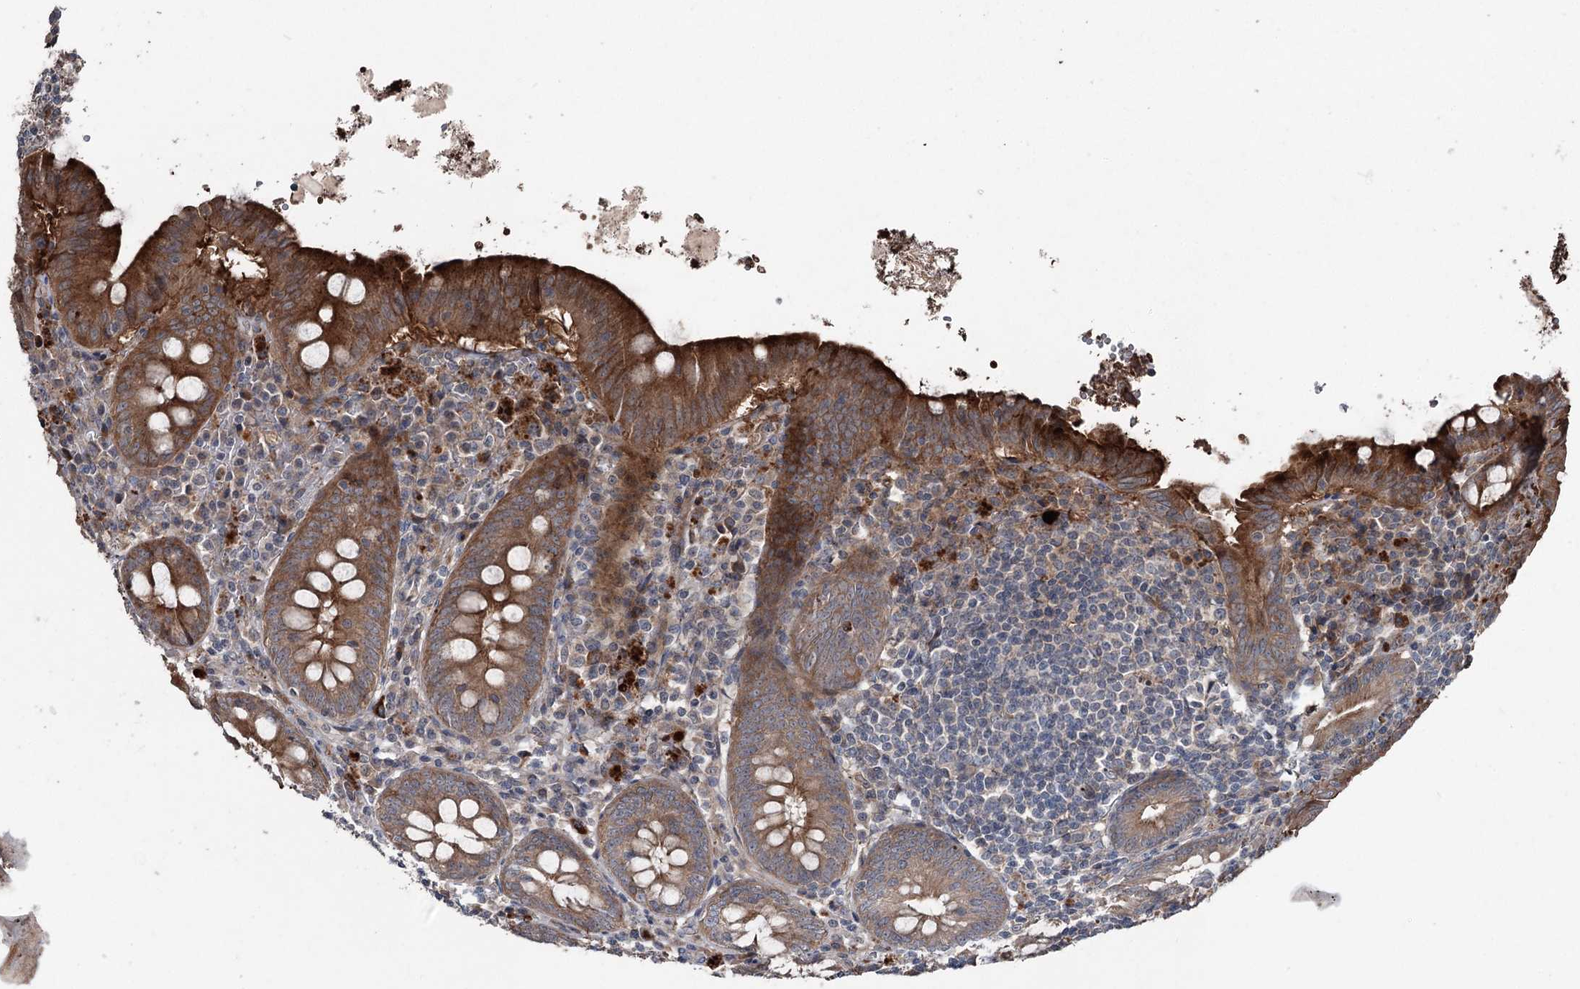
{"staining": {"intensity": "moderate", "quantity": ">75%", "location": "cytoplasmic/membranous"}, "tissue": "appendix", "cell_type": "Glandular cells", "image_type": "normal", "snomed": [{"axis": "morphology", "description": "Normal tissue, NOS"}, {"axis": "topography", "description": "Appendix"}], "caption": "IHC staining of normal appendix, which displays medium levels of moderate cytoplasmic/membranous expression in approximately >75% of glandular cells indicating moderate cytoplasmic/membranous protein expression. The staining was performed using DAB (3,3'-diaminobenzidine) (brown) for protein detection and nuclei were counterstained in hematoxylin (blue).", "gene": "MAPK8IP2", "patient": {"sex": "female", "age": 54}}